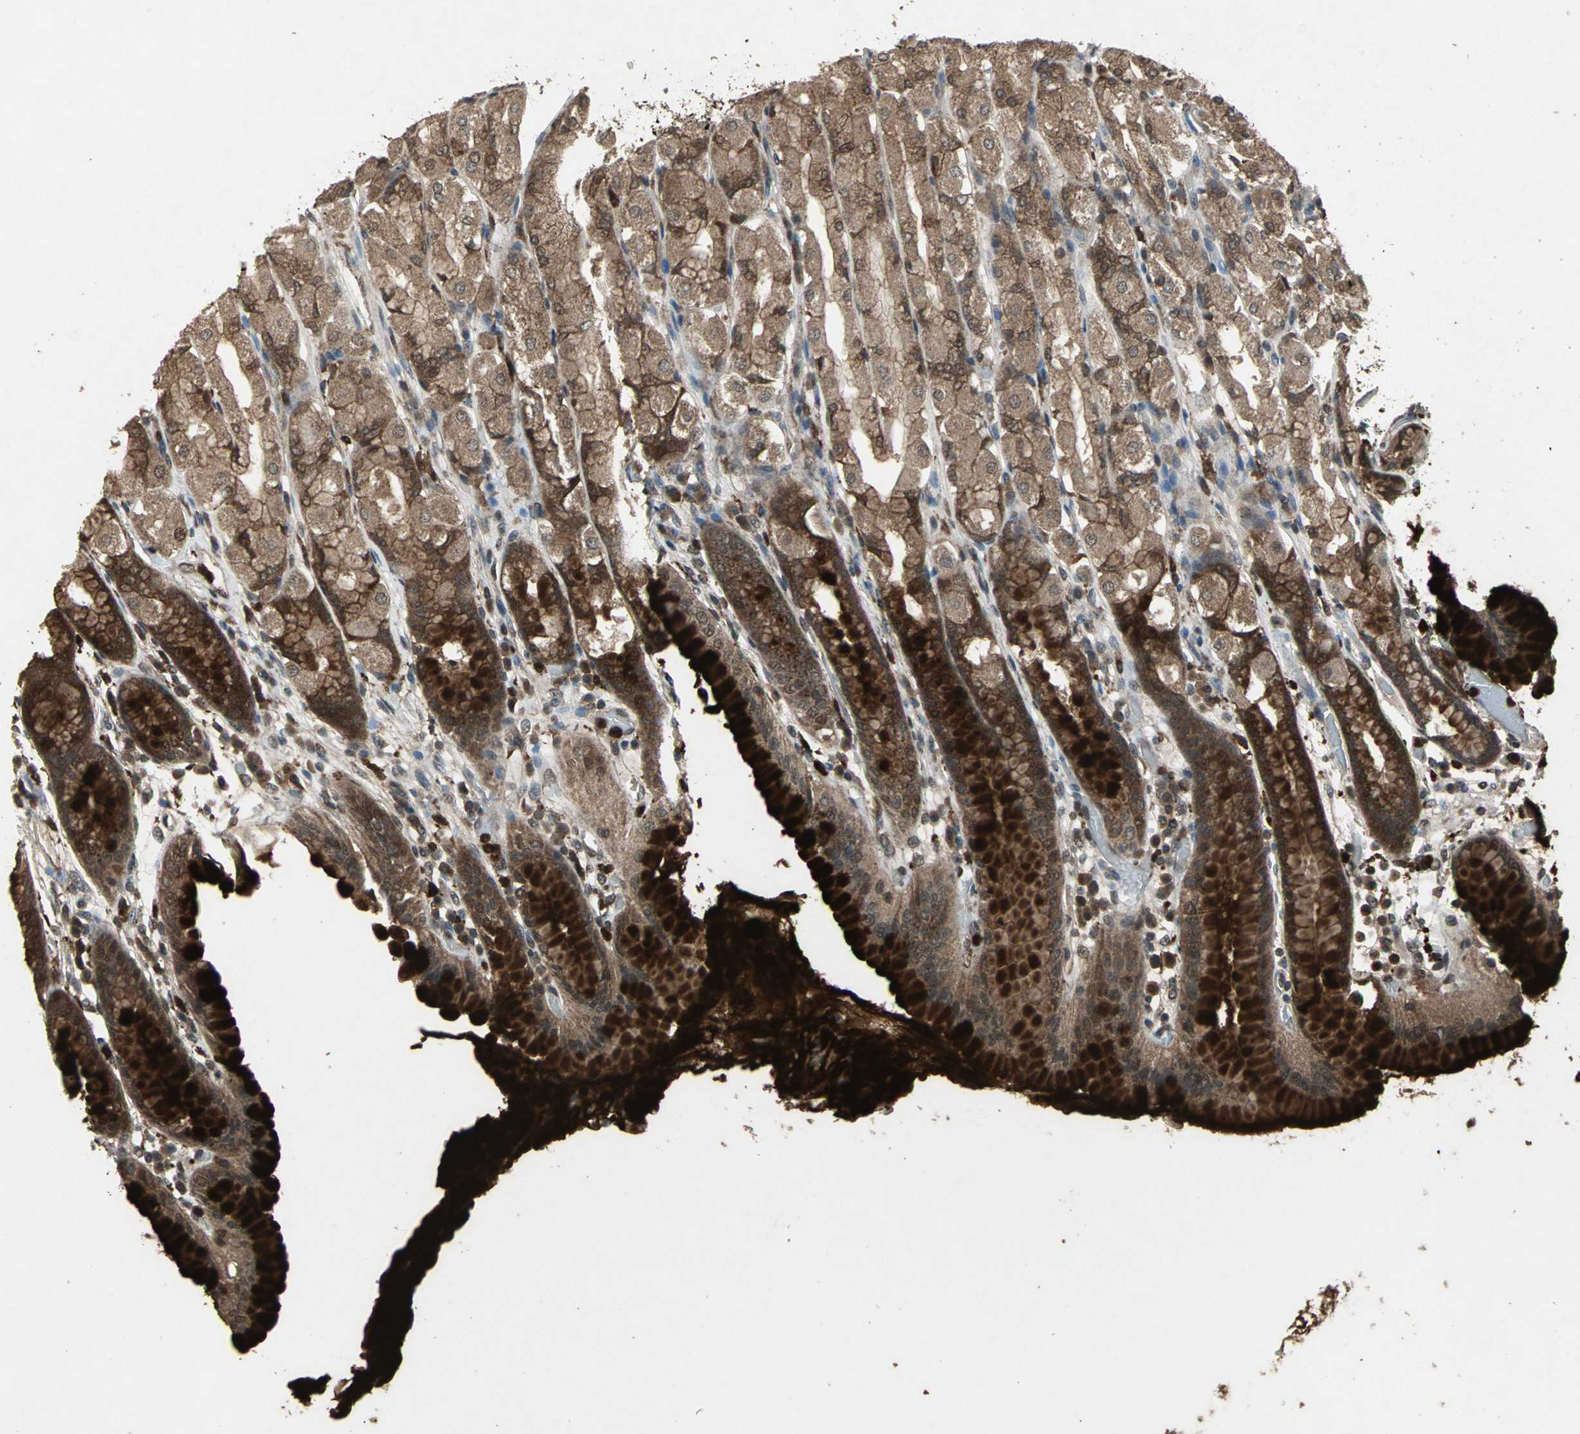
{"staining": {"intensity": "strong", "quantity": ">75%", "location": "cytoplasmic/membranous"}, "tissue": "stomach", "cell_type": "Glandular cells", "image_type": "normal", "snomed": [{"axis": "morphology", "description": "Normal tissue, NOS"}, {"axis": "topography", "description": "Stomach, upper"}], "caption": "DAB immunohistochemical staining of benign stomach displays strong cytoplasmic/membranous protein positivity in about >75% of glandular cells.", "gene": "PYCARD", "patient": {"sex": "male", "age": 68}}